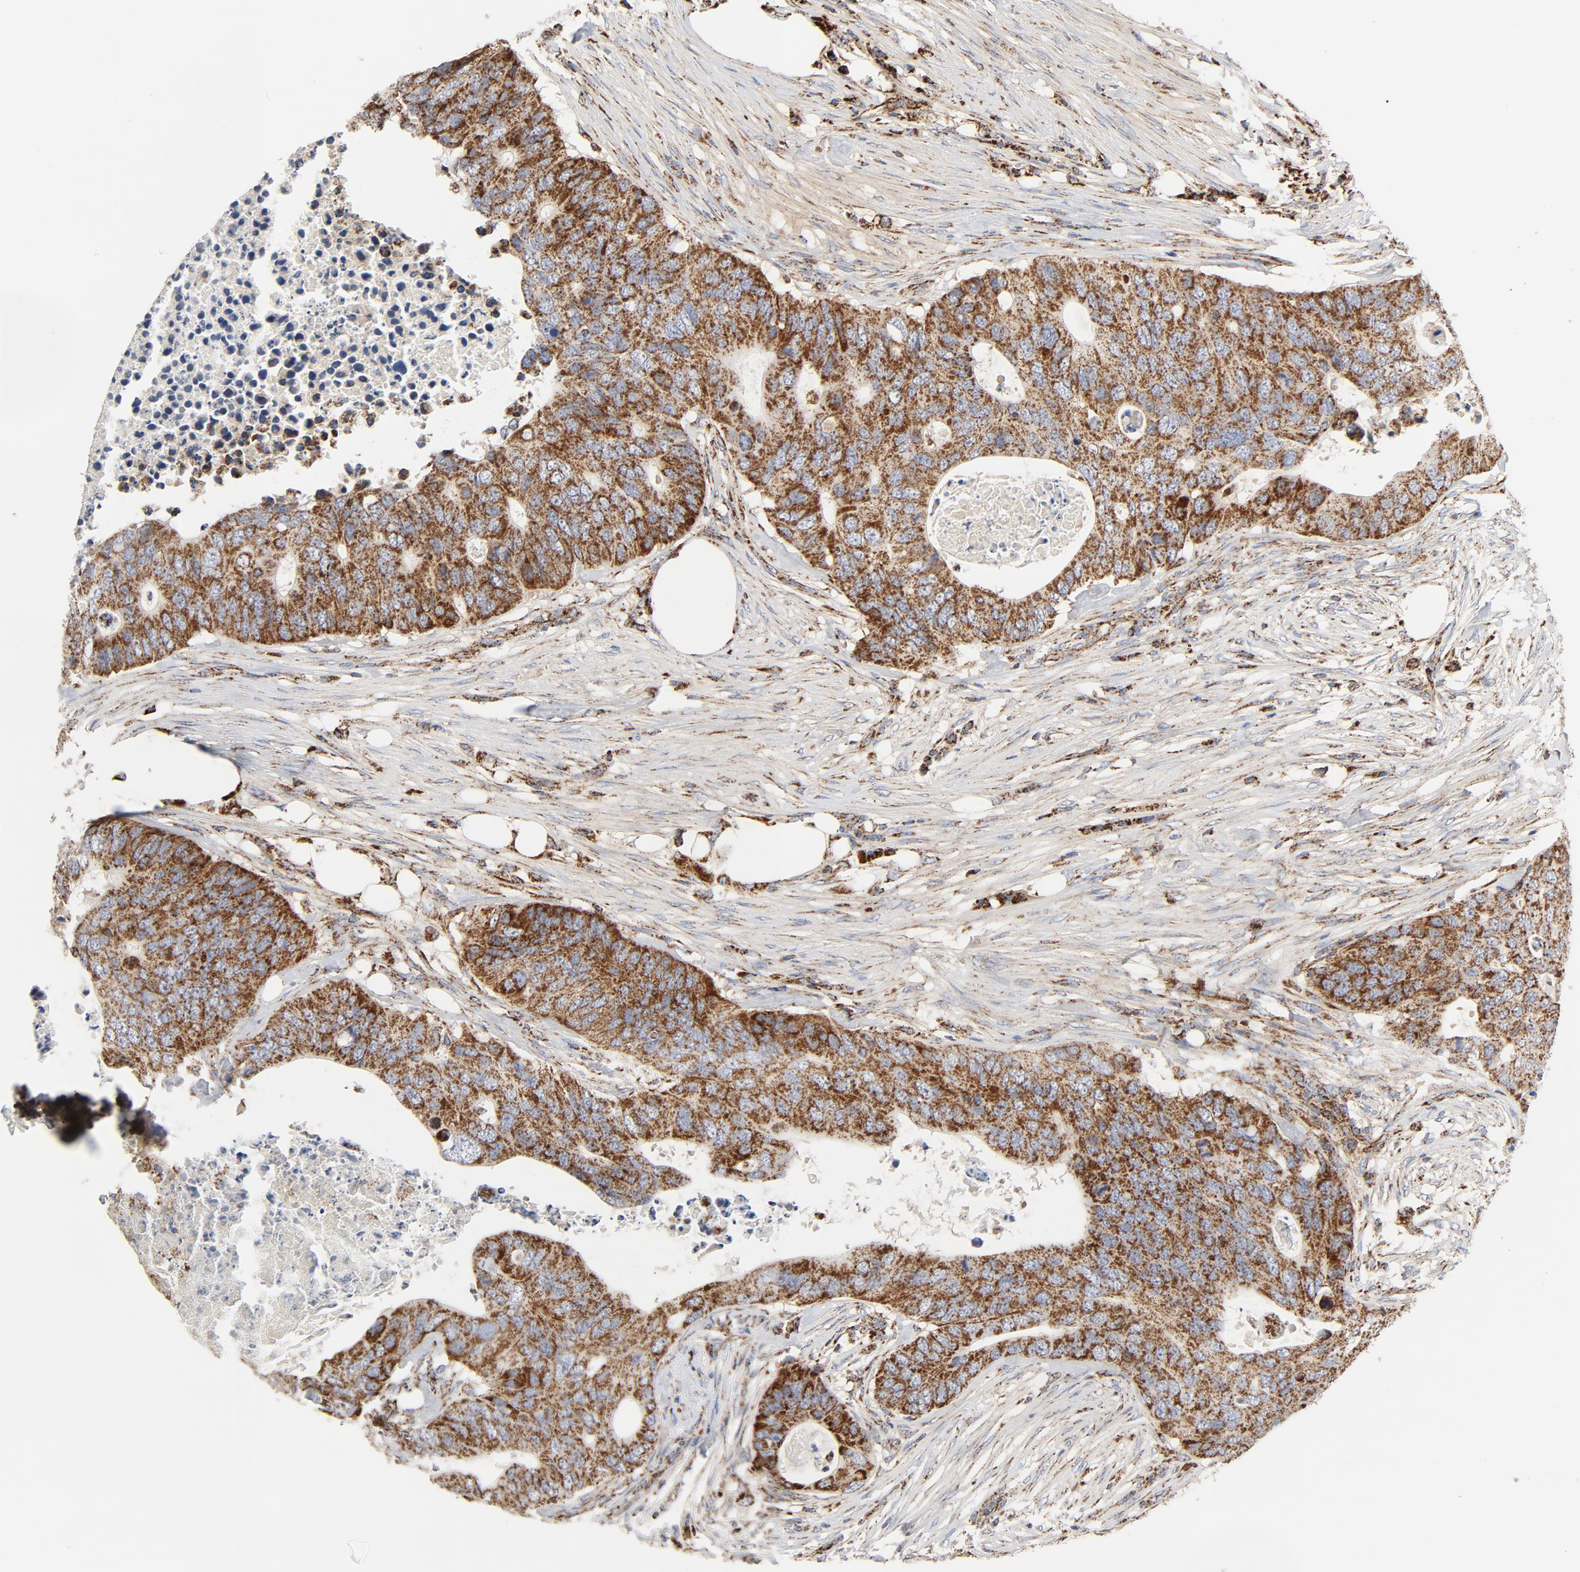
{"staining": {"intensity": "strong", "quantity": ">75%", "location": "cytoplasmic/membranous"}, "tissue": "colorectal cancer", "cell_type": "Tumor cells", "image_type": "cancer", "snomed": [{"axis": "morphology", "description": "Adenocarcinoma, NOS"}, {"axis": "topography", "description": "Colon"}], "caption": "A high-resolution micrograph shows immunohistochemistry staining of colorectal cancer, which exhibits strong cytoplasmic/membranous positivity in about >75% of tumor cells.", "gene": "PCNX4", "patient": {"sex": "male", "age": 71}}